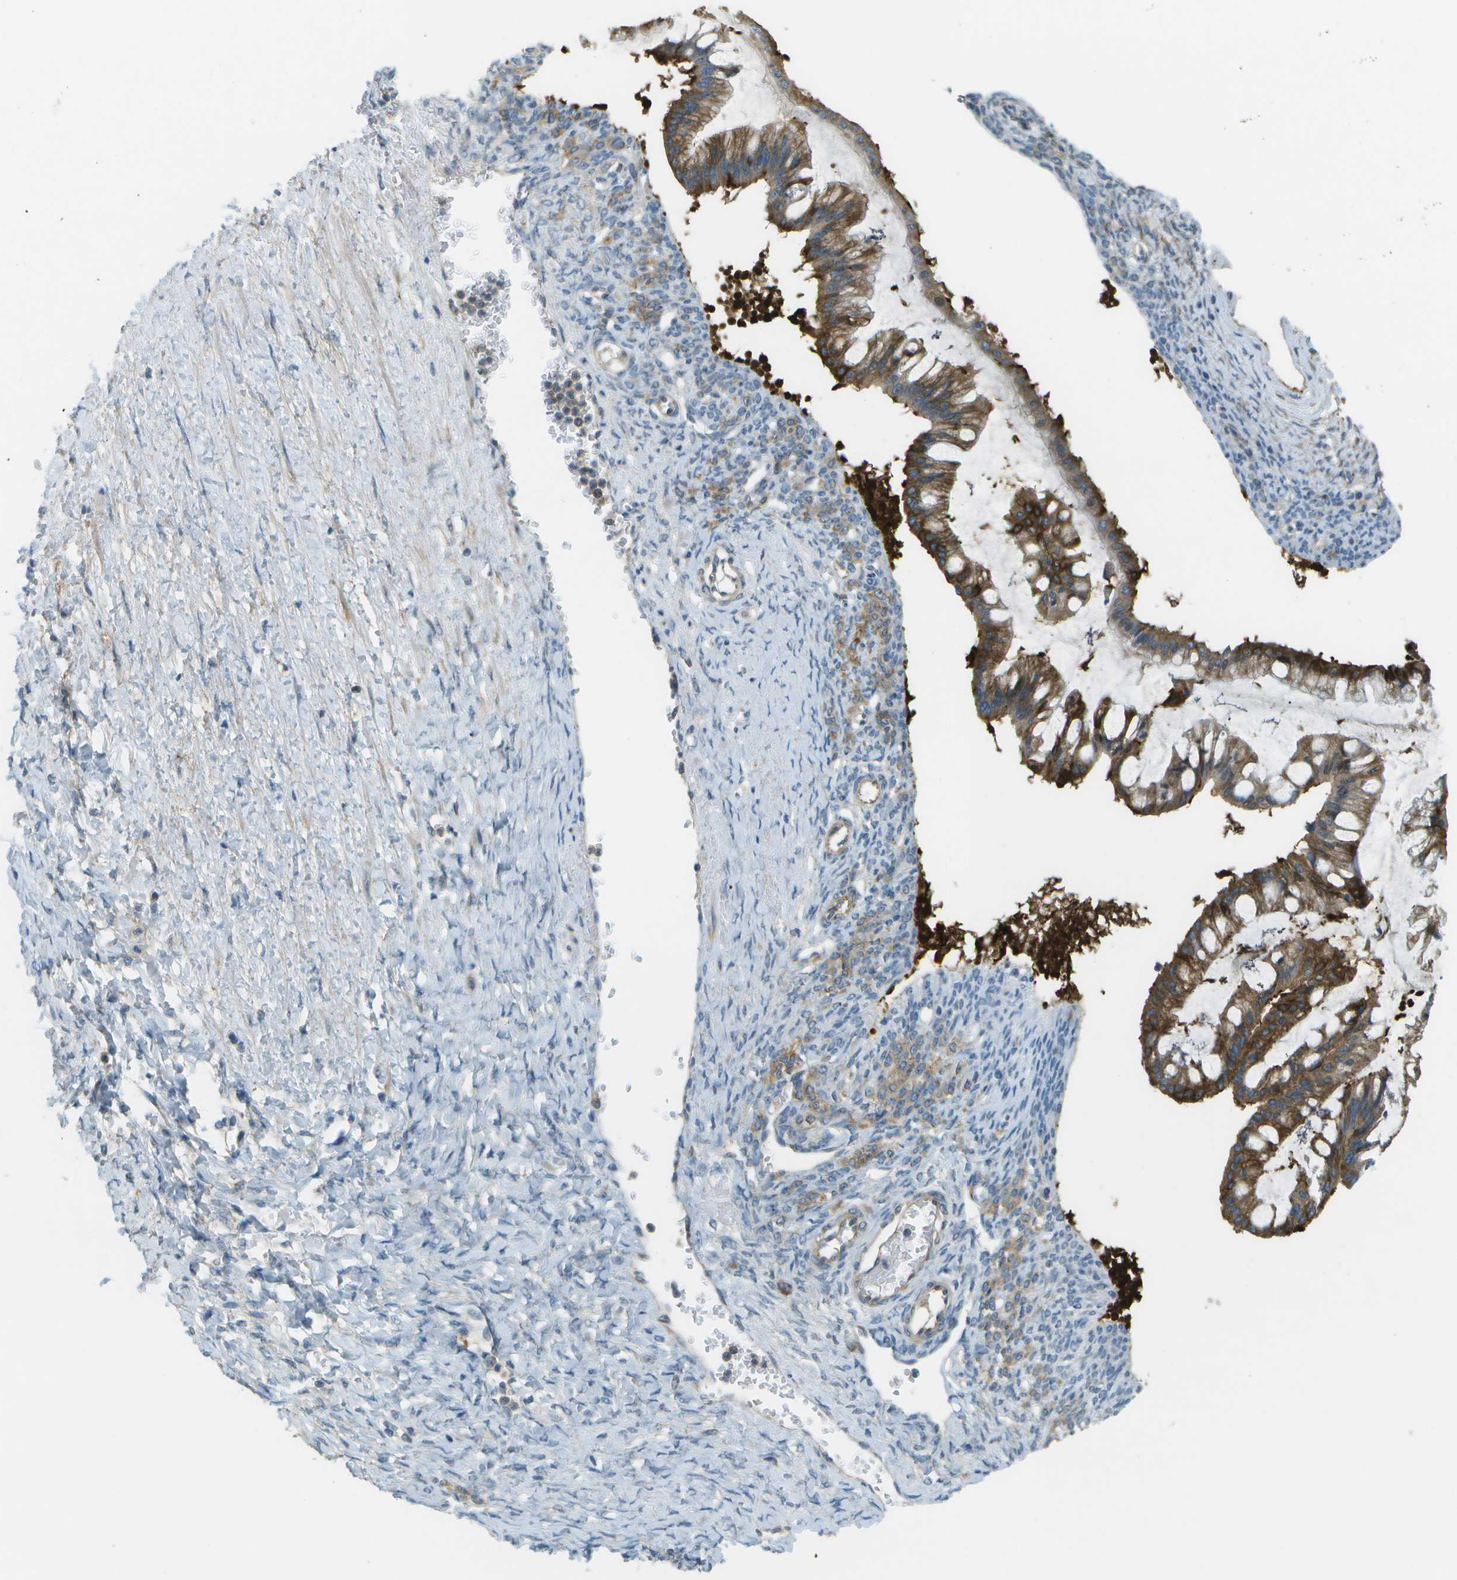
{"staining": {"intensity": "strong", "quantity": ">75%", "location": "cytoplasmic/membranous"}, "tissue": "ovarian cancer", "cell_type": "Tumor cells", "image_type": "cancer", "snomed": [{"axis": "morphology", "description": "Cystadenocarcinoma, mucinous, NOS"}, {"axis": "topography", "description": "Ovary"}], "caption": "Immunohistochemical staining of human mucinous cystadenocarcinoma (ovarian) exhibits strong cytoplasmic/membranous protein staining in approximately >75% of tumor cells. The staining was performed using DAB (3,3'-diaminobenzidine) to visualize the protein expression in brown, while the nuclei were stained in blue with hematoxylin (Magnification: 20x).", "gene": "WNK2", "patient": {"sex": "female", "age": 73}}